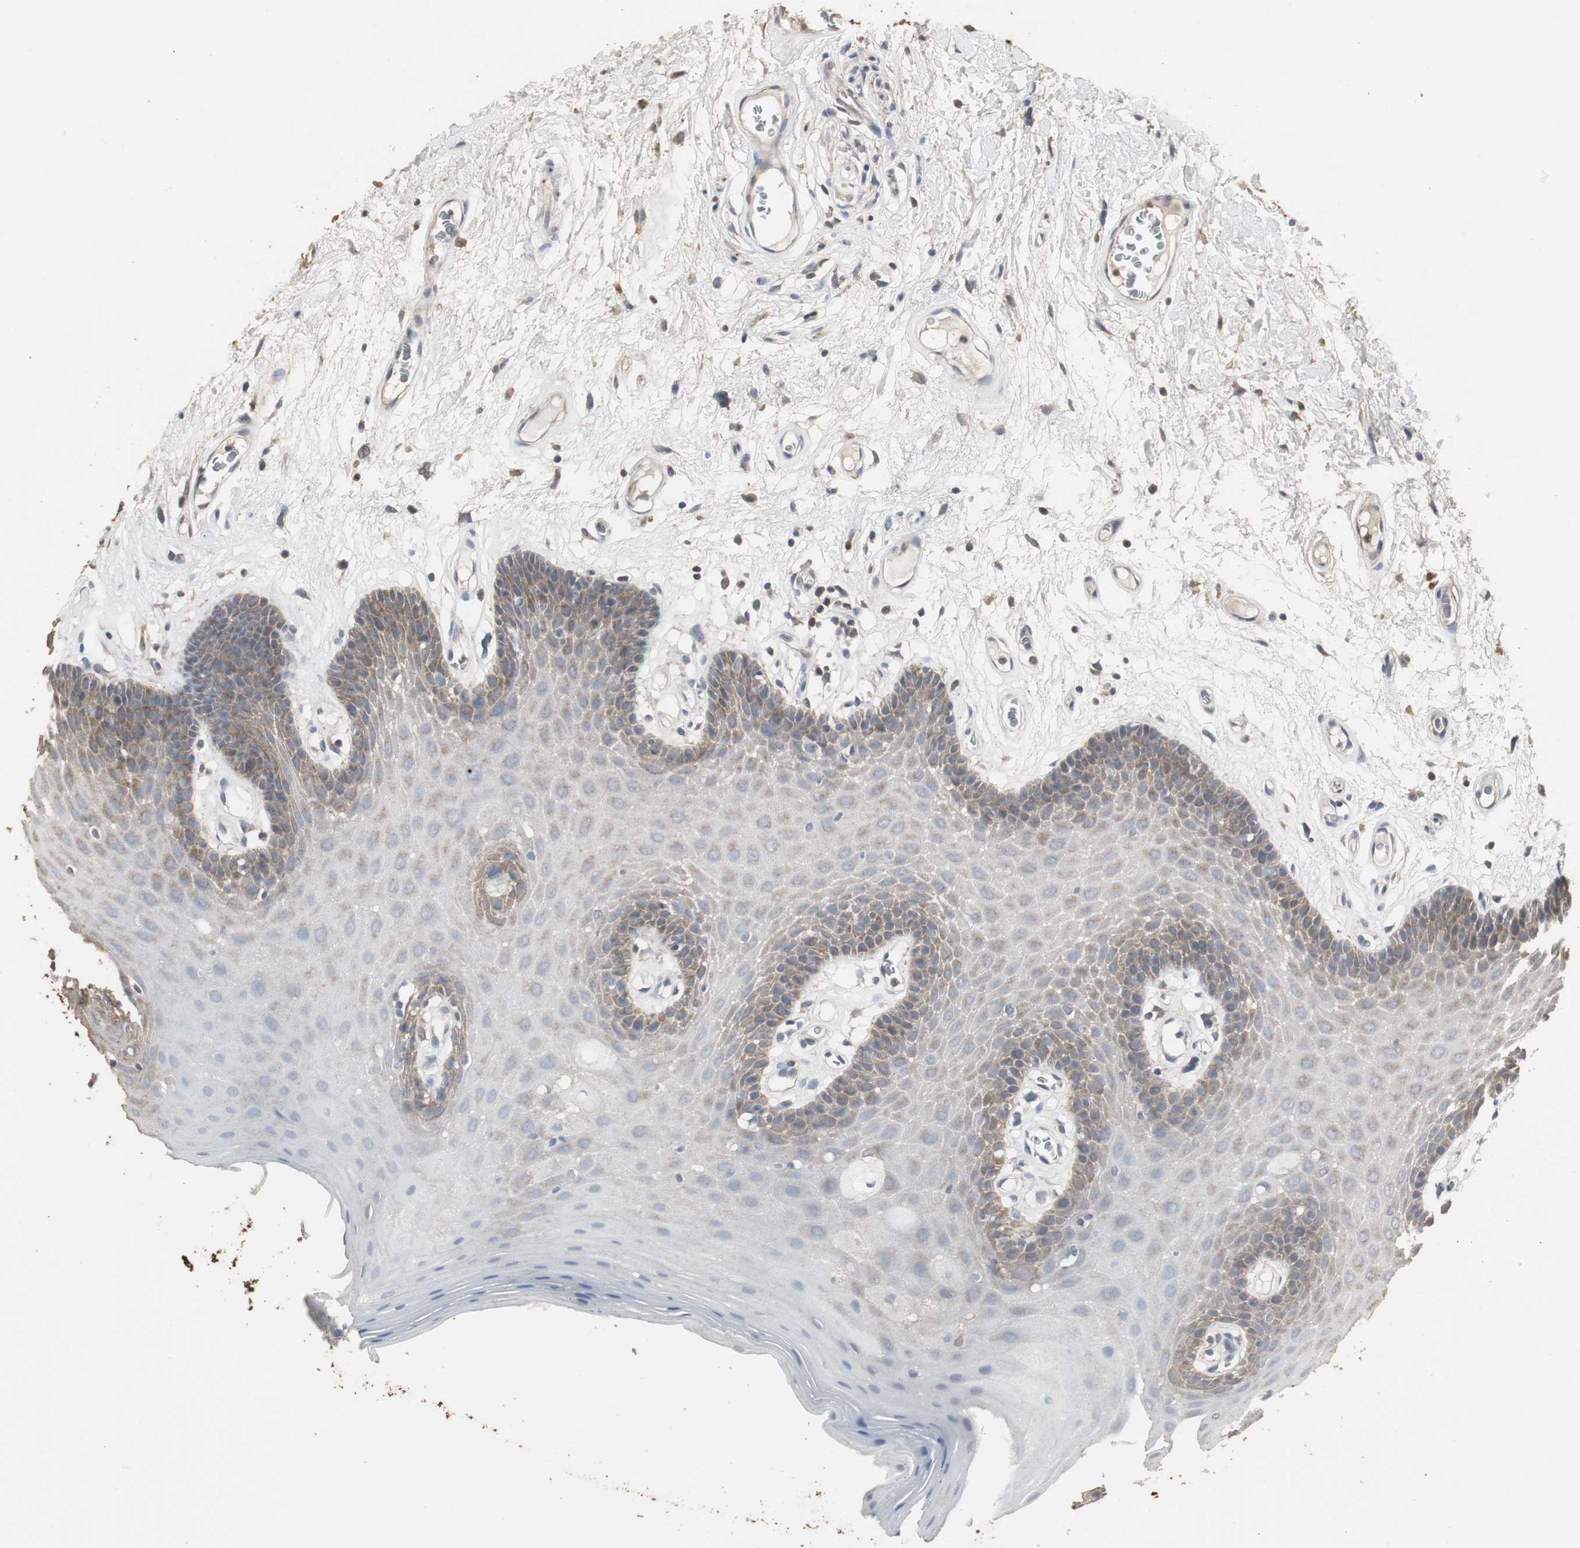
{"staining": {"intensity": "moderate", "quantity": "25%-75%", "location": "cytoplasmic/membranous"}, "tissue": "oral mucosa", "cell_type": "Squamous epithelial cells", "image_type": "normal", "snomed": [{"axis": "morphology", "description": "Normal tissue, NOS"}, {"axis": "morphology", "description": "Squamous cell carcinoma, NOS"}, {"axis": "topography", "description": "Skeletal muscle"}, {"axis": "topography", "description": "Oral tissue"}, {"axis": "topography", "description": "Head-Neck"}], "caption": "An immunohistochemistry photomicrograph of unremarkable tissue is shown. Protein staining in brown shows moderate cytoplasmic/membranous positivity in oral mucosa within squamous epithelial cells. Immunohistochemistry (ihc) stains the protein of interest in brown and the nuclei are stained blue.", "gene": "HPRT1", "patient": {"sex": "male", "age": 71}}